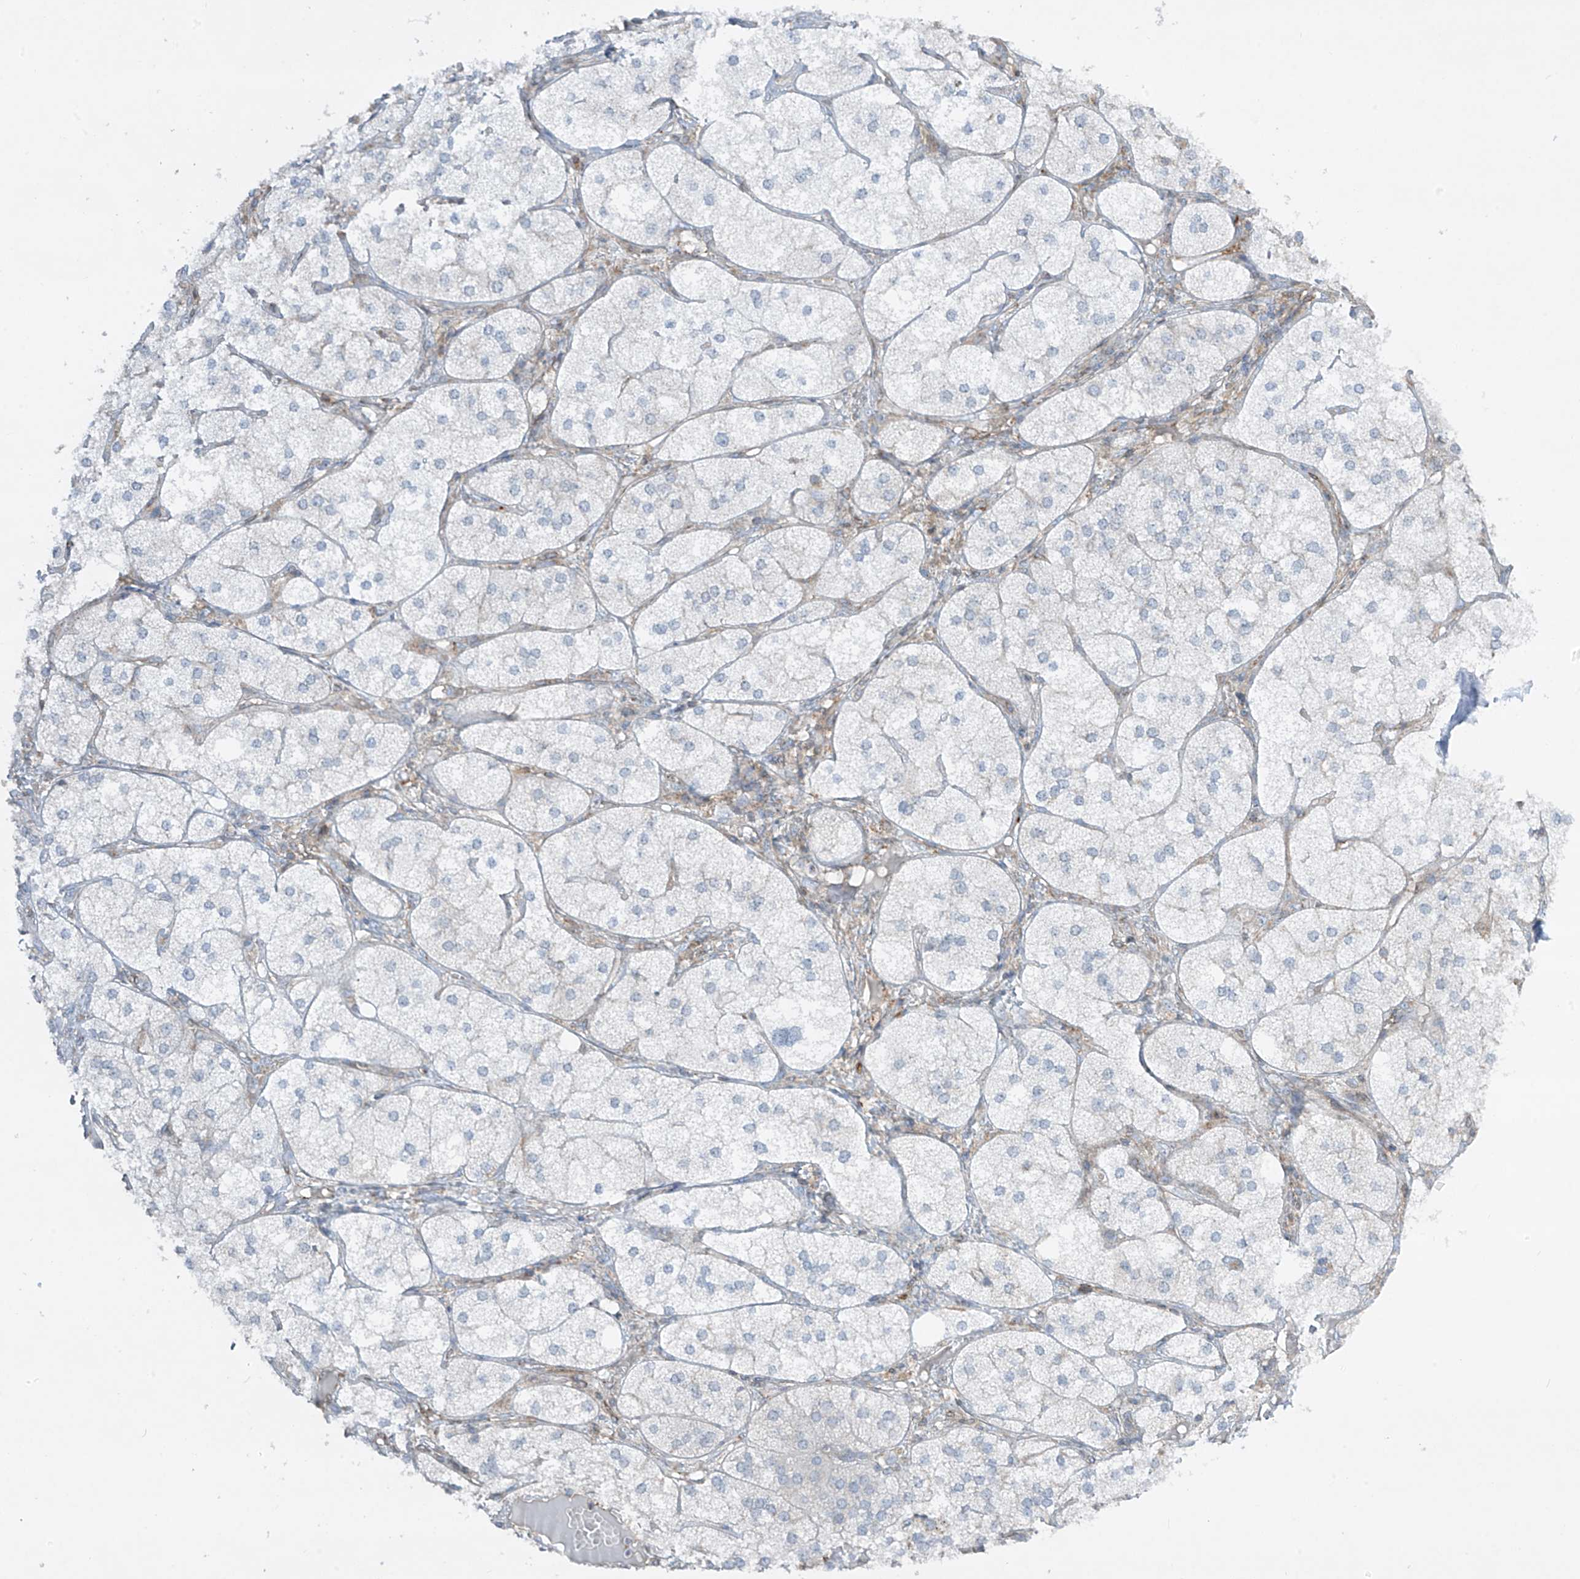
{"staining": {"intensity": "strong", "quantity": "<25%", "location": "cytoplasmic/membranous"}, "tissue": "adrenal gland", "cell_type": "Glandular cells", "image_type": "normal", "snomed": [{"axis": "morphology", "description": "Normal tissue, NOS"}, {"axis": "topography", "description": "Adrenal gland"}], "caption": "The image demonstrates a brown stain indicating the presence of a protein in the cytoplasmic/membranous of glandular cells in adrenal gland. (Brightfield microscopy of DAB IHC at high magnification).", "gene": "HLA", "patient": {"sex": "female", "age": 61}}